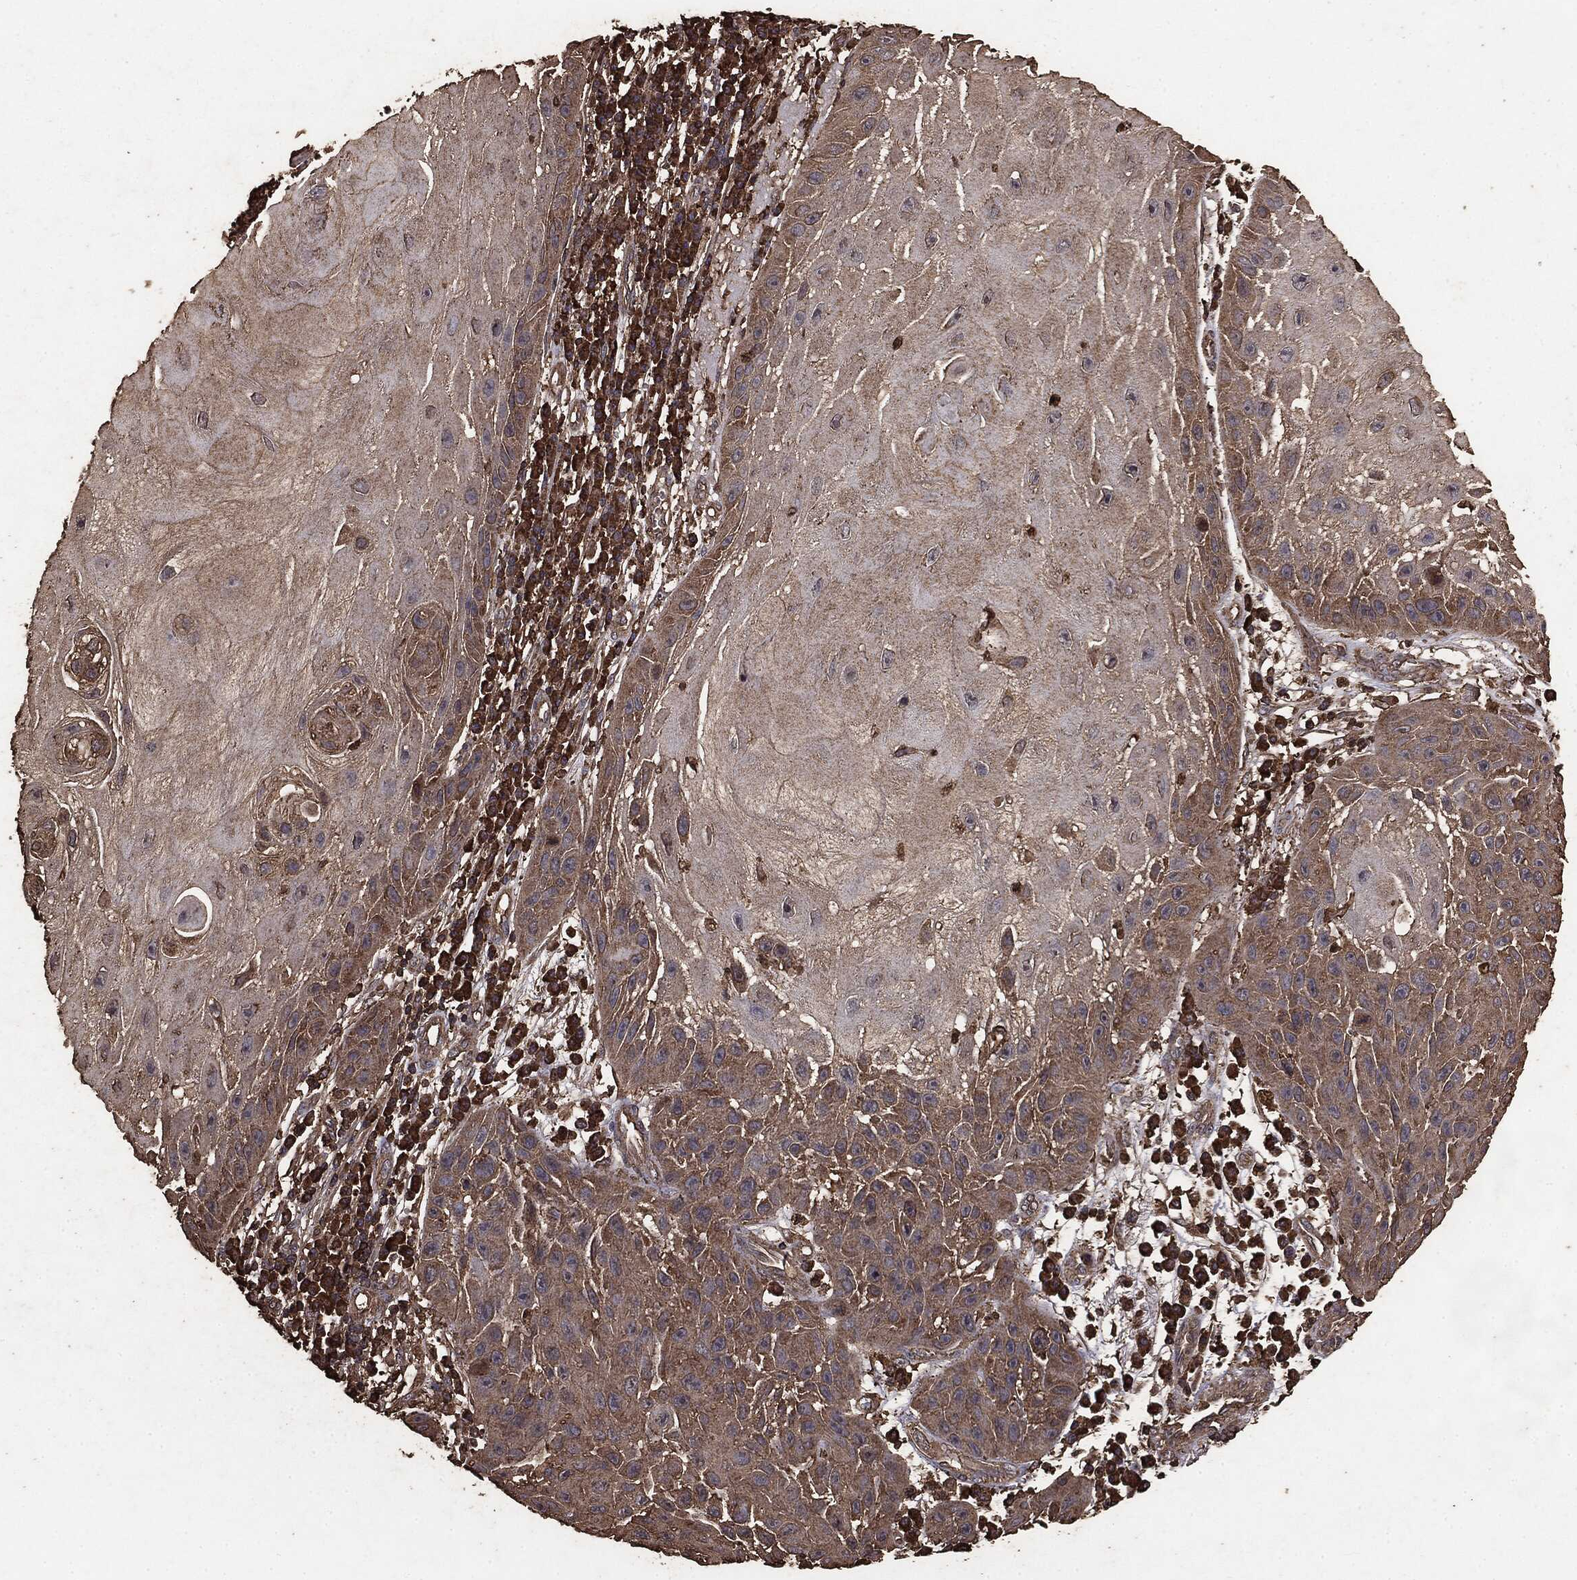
{"staining": {"intensity": "weak", "quantity": "25%-75%", "location": "cytoplasmic/membranous"}, "tissue": "skin cancer", "cell_type": "Tumor cells", "image_type": "cancer", "snomed": [{"axis": "morphology", "description": "Normal tissue, NOS"}, {"axis": "morphology", "description": "Squamous cell carcinoma, NOS"}, {"axis": "topography", "description": "Skin"}], "caption": "Protein staining by IHC shows weak cytoplasmic/membranous staining in about 25%-75% of tumor cells in skin cancer. The protein is shown in brown color, while the nuclei are stained blue.", "gene": "MTOR", "patient": {"sex": "male", "age": 79}}